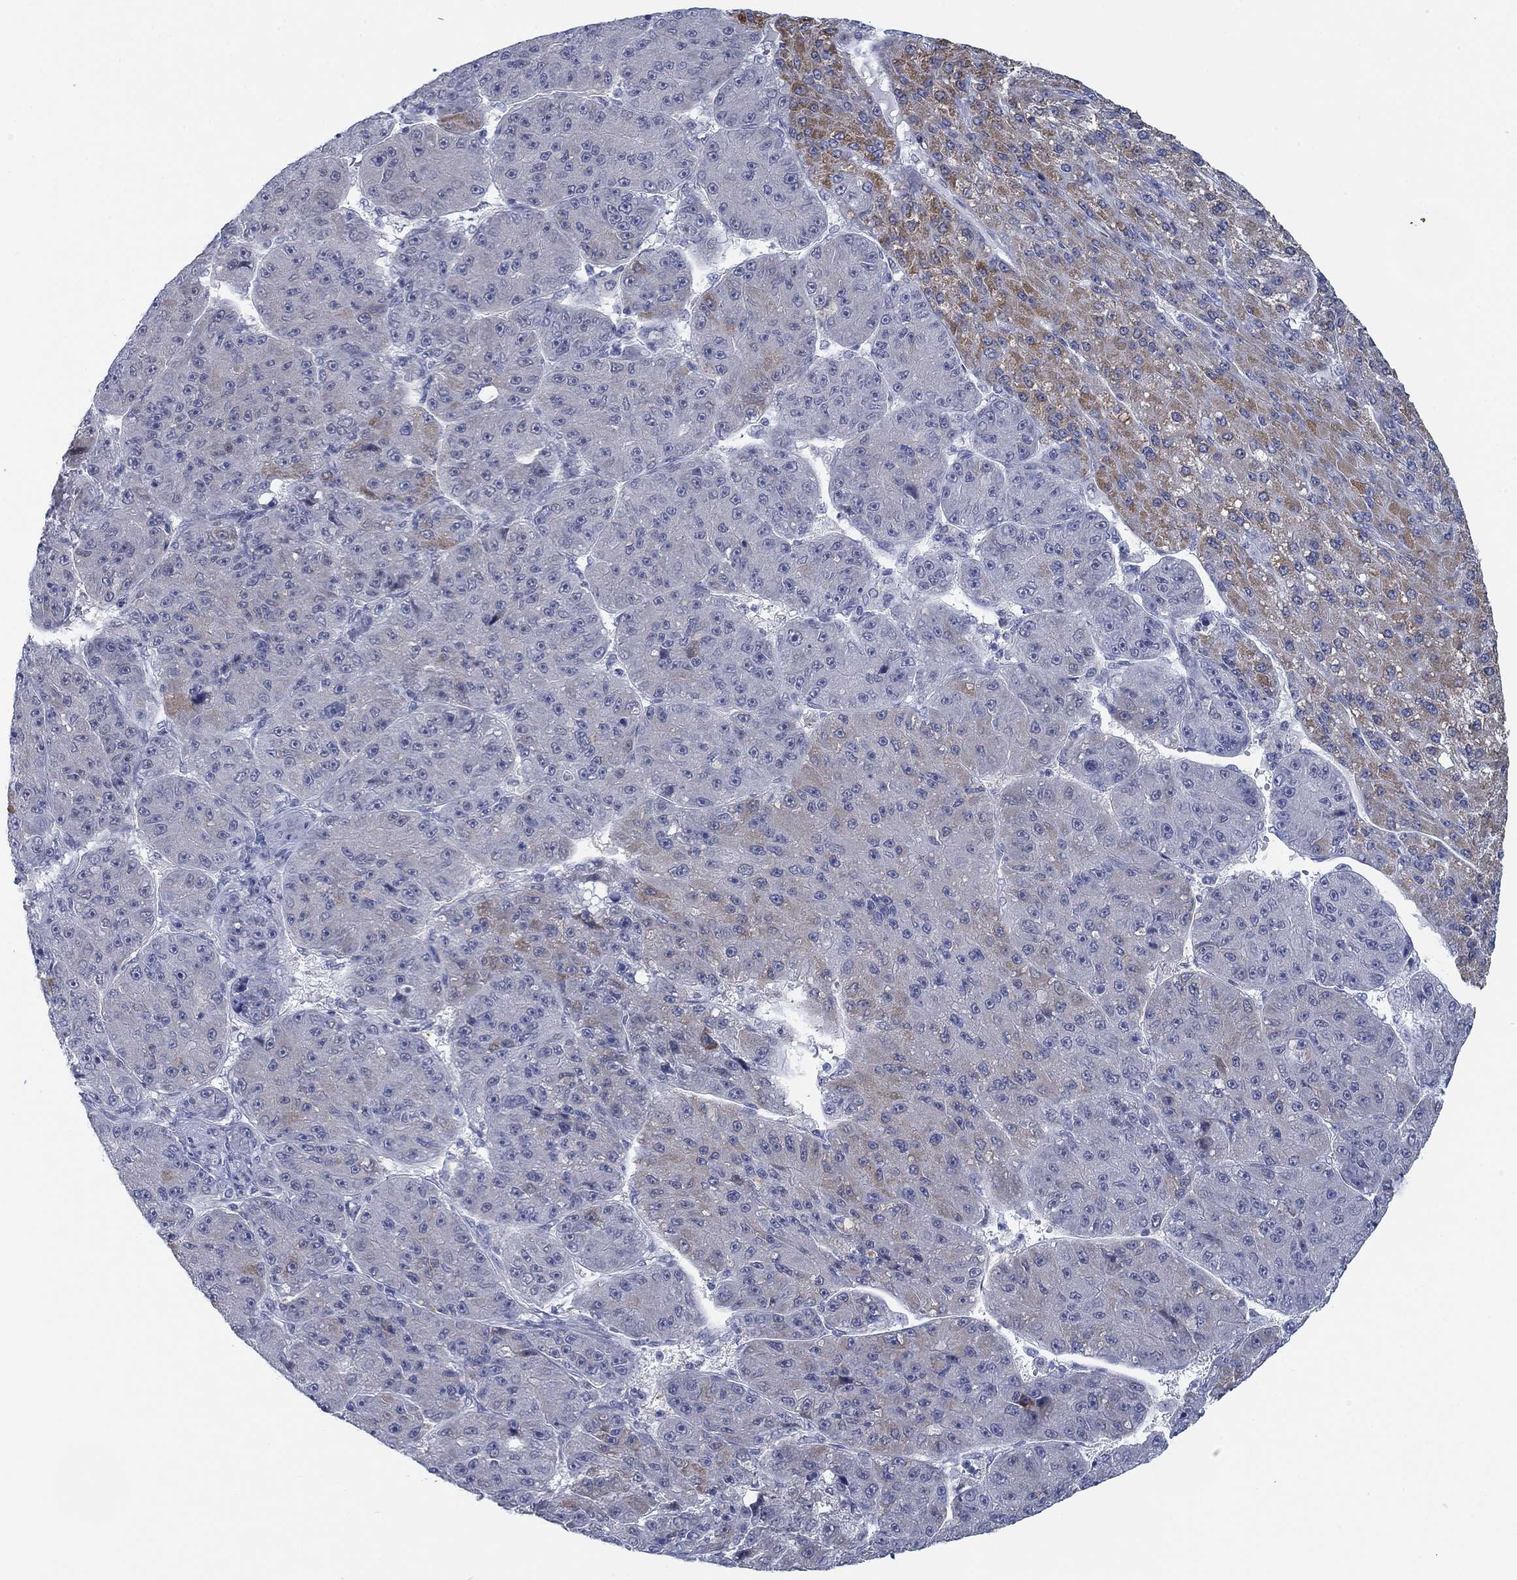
{"staining": {"intensity": "moderate", "quantity": "<25%", "location": "cytoplasmic/membranous"}, "tissue": "liver cancer", "cell_type": "Tumor cells", "image_type": "cancer", "snomed": [{"axis": "morphology", "description": "Carcinoma, Hepatocellular, NOS"}, {"axis": "topography", "description": "Liver"}], "caption": "This histopathology image reveals hepatocellular carcinoma (liver) stained with immunohistochemistry (IHC) to label a protein in brown. The cytoplasmic/membranous of tumor cells show moderate positivity for the protein. Nuclei are counter-stained blue.", "gene": "DNAL1", "patient": {"sex": "male", "age": 67}}